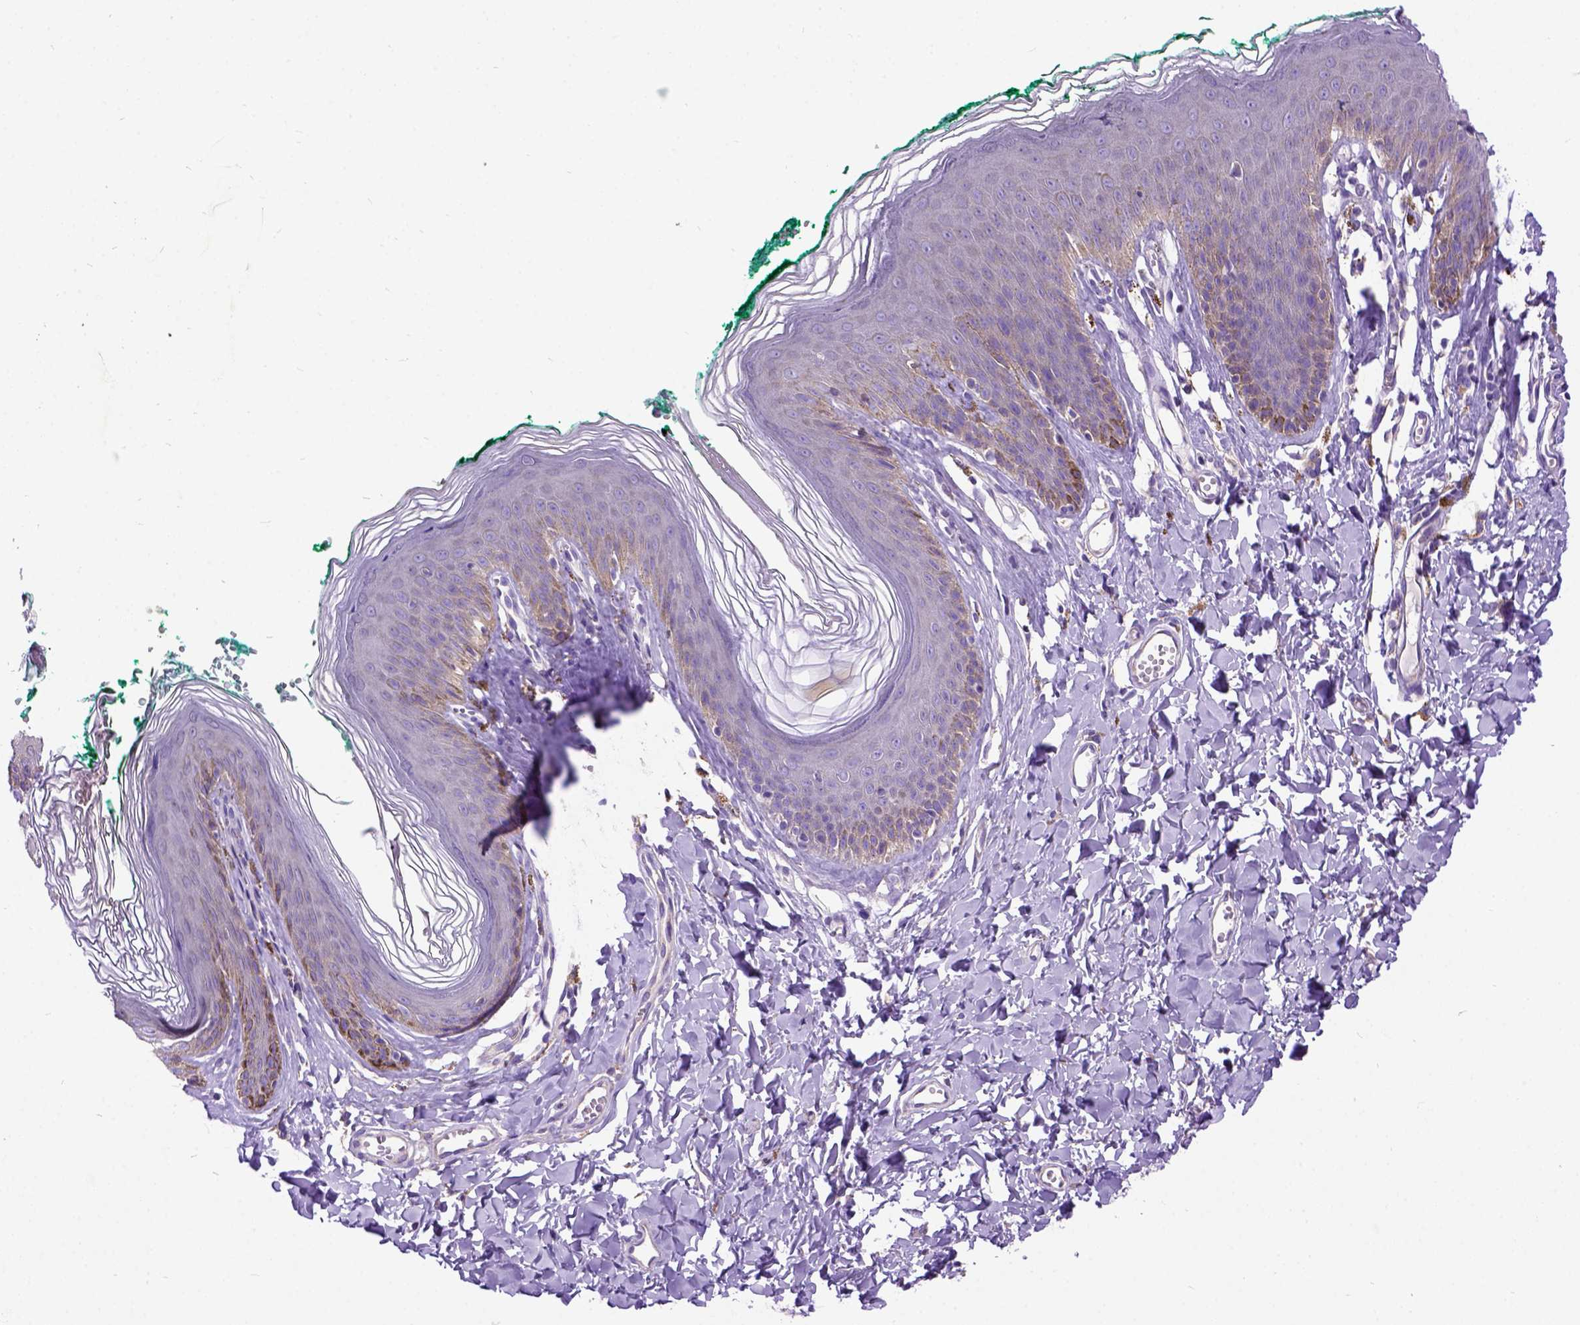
{"staining": {"intensity": "weak", "quantity": "25%-75%", "location": "cytoplasmic/membranous"}, "tissue": "skin", "cell_type": "Epidermal cells", "image_type": "normal", "snomed": [{"axis": "morphology", "description": "Normal tissue, NOS"}, {"axis": "topography", "description": "Vulva"}, {"axis": "topography", "description": "Peripheral nerve tissue"}], "caption": "DAB (3,3'-diaminobenzidine) immunohistochemical staining of benign skin displays weak cytoplasmic/membranous protein expression in approximately 25%-75% of epidermal cells.", "gene": "CFAP54", "patient": {"sex": "female", "age": 66}}